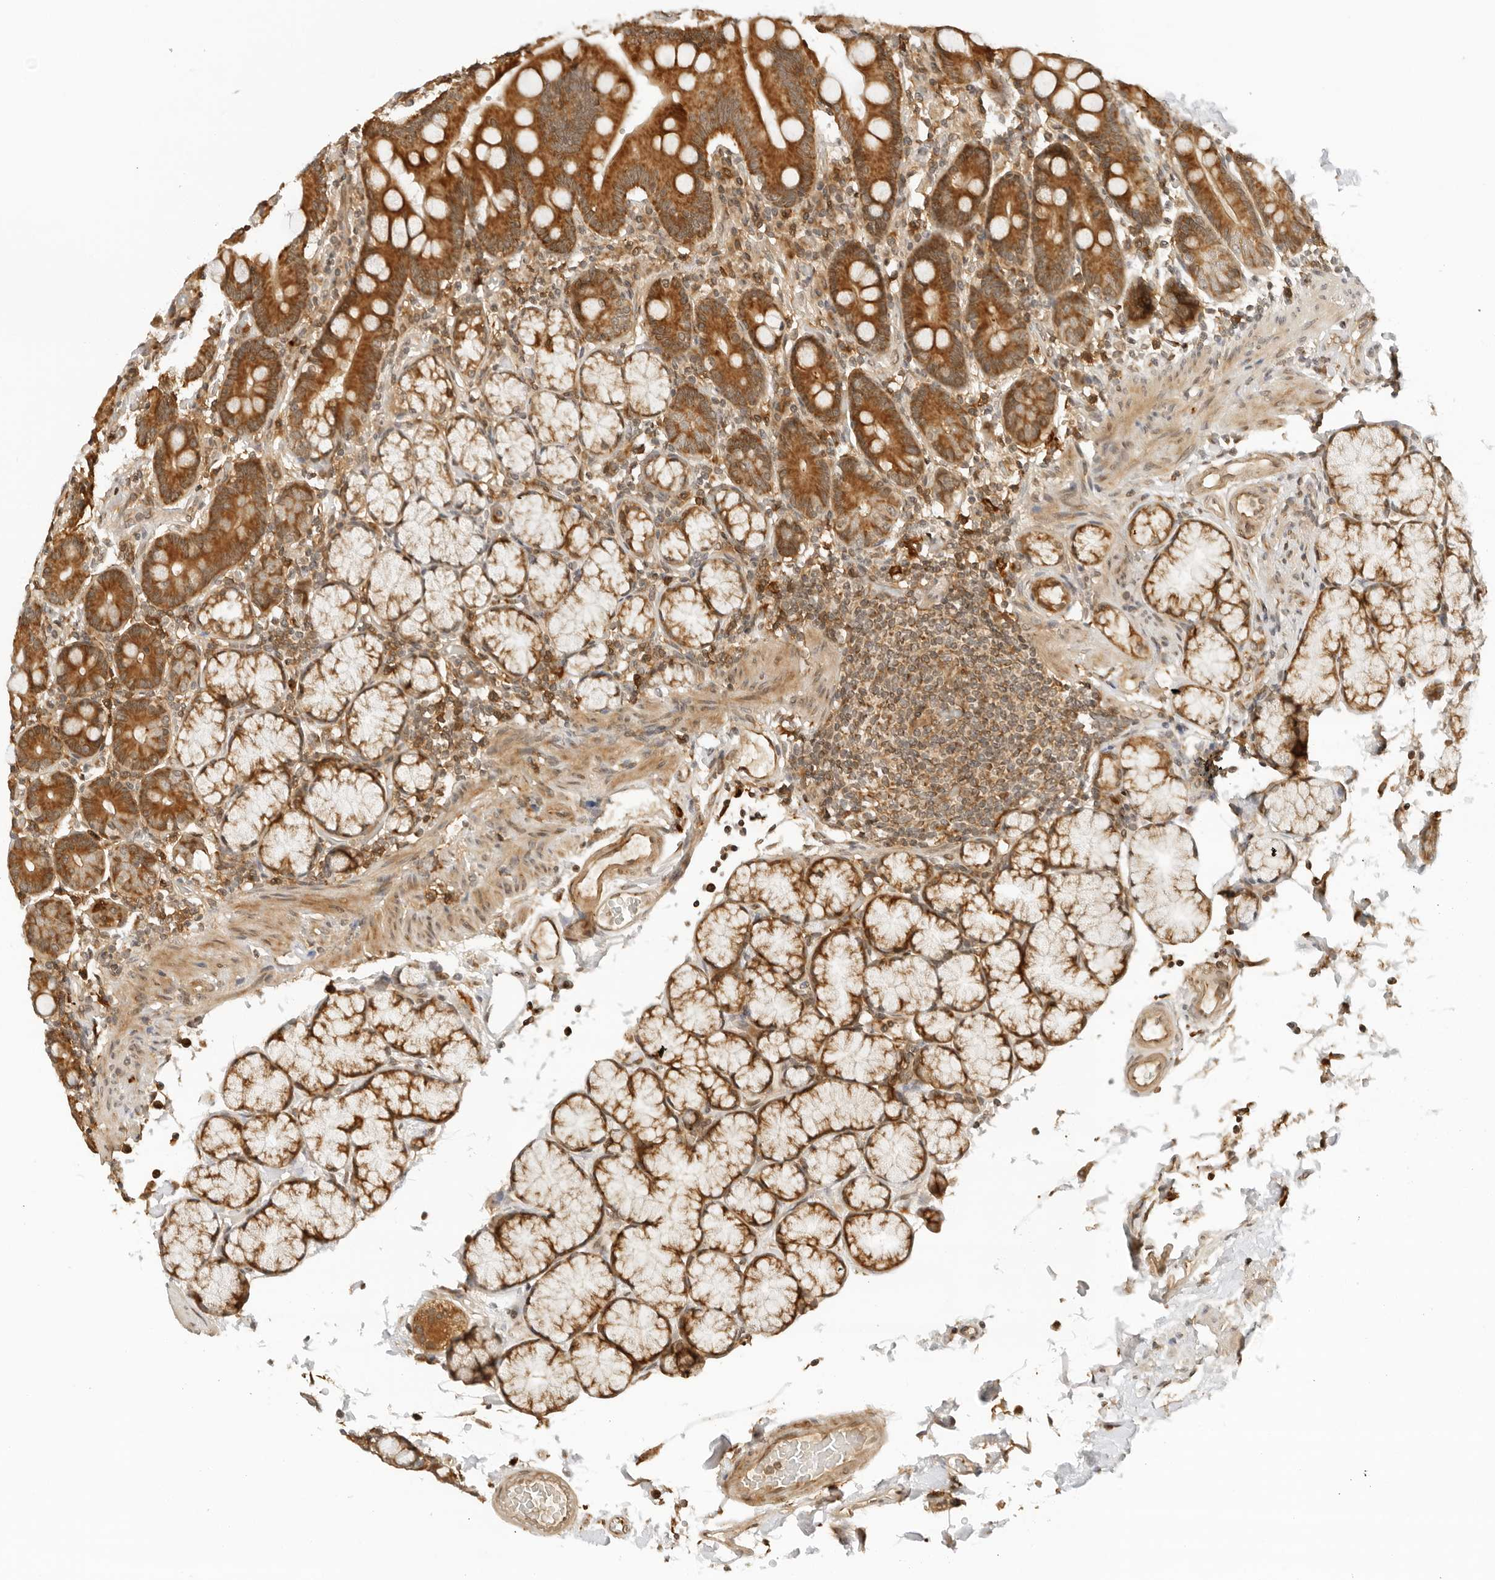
{"staining": {"intensity": "strong", "quantity": ">75%", "location": "cytoplasmic/membranous"}, "tissue": "duodenum", "cell_type": "Glandular cells", "image_type": "normal", "snomed": [{"axis": "morphology", "description": "Normal tissue, NOS"}, {"axis": "topography", "description": "Small intestine, NOS"}], "caption": "Immunohistochemistry image of unremarkable duodenum: duodenum stained using IHC exhibits high levels of strong protein expression localized specifically in the cytoplasmic/membranous of glandular cells, appearing as a cytoplasmic/membranous brown color.", "gene": "RC3H1", "patient": {"sex": "female", "age": 71}}